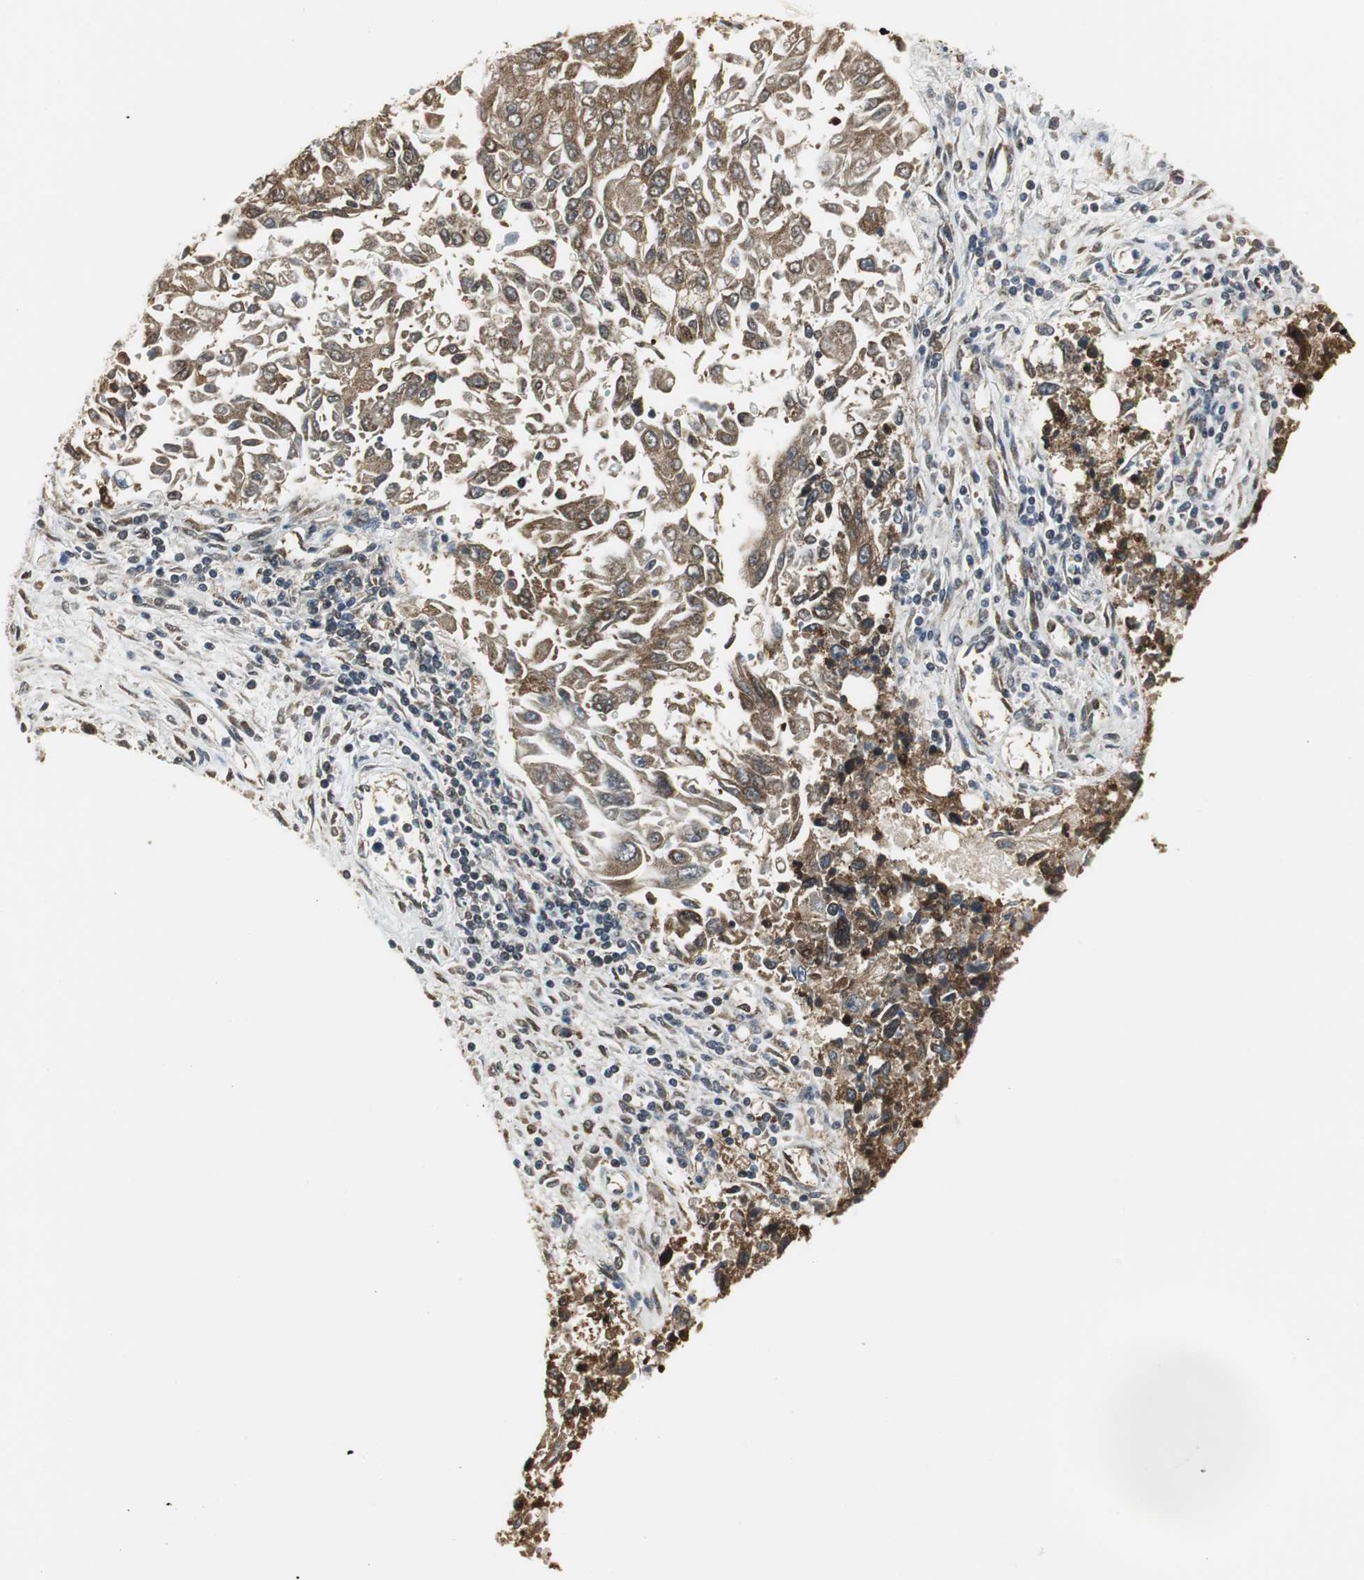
{"staining": {"intensity": "moderate", "quantity": ">75%", "location": "cytoplasmic/membranous"}, "tissue": "lung cancer", "cell_type": "Tumor cells", "image_type": "cancer", "snomed": [{"axis": "morphology", "description": "Adenocarcinoma, NOS"}, {"axis": "topography", "description": "Lung"}], "caption": "Lung adenocarcinoma tissue exhibits moderate cytoplasmic/membranous staining in approximately >75% of tumor cells, visualized by immunohistochemistry.", "gene": "CCT5", "patient": {"sex": "male", "age": 84}}